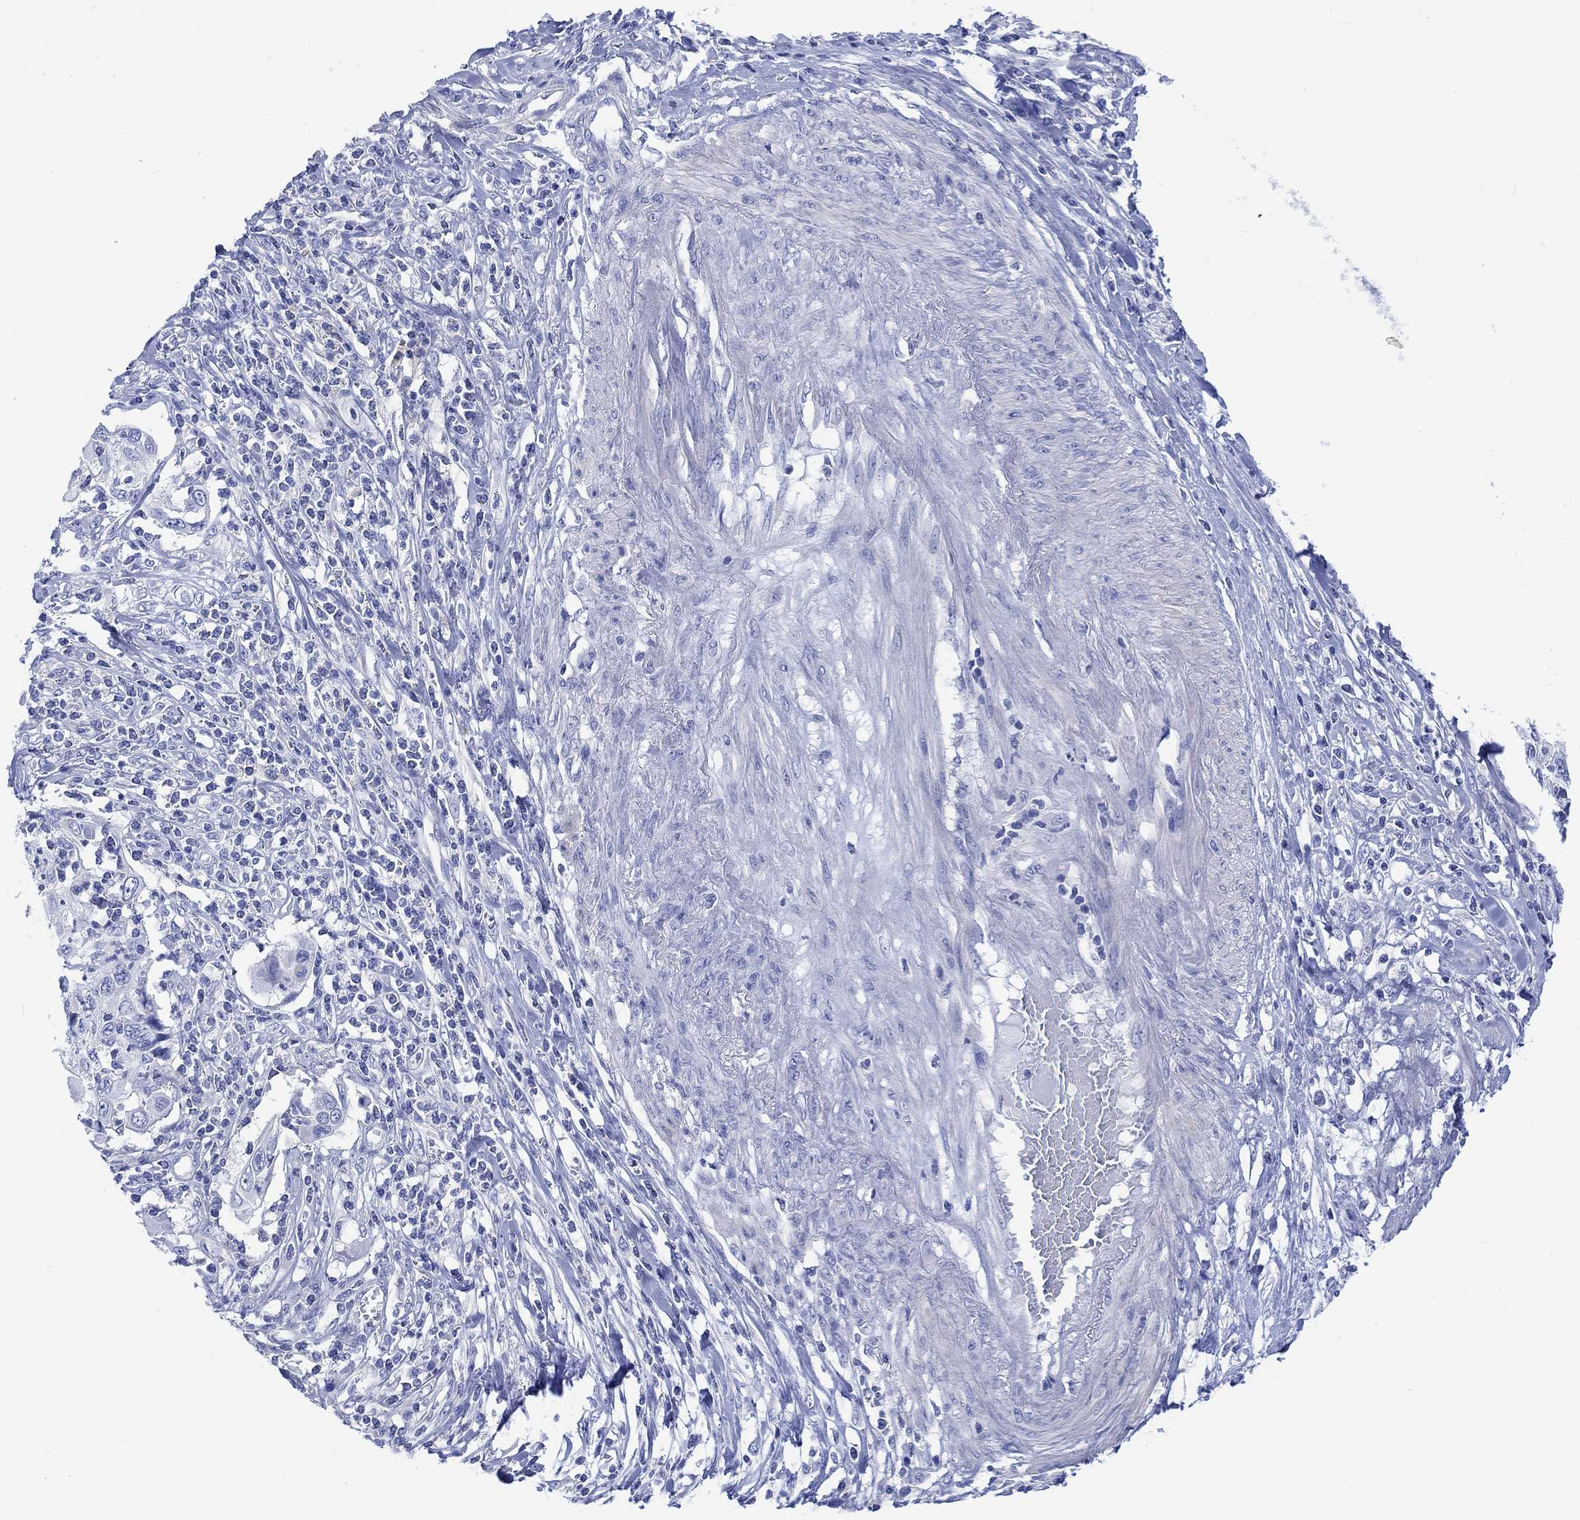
{"staining": {"intensity": "negative", "quantity": "none", "location": "none"}, "tissue": "cervical cancer", "cell_type": "Tumor cells", "image_type": "cancer", "snomed": [{"axis": "morphology", "description": "Squamous cell carcinoma, NOS"}, {"axis": "topography", "description": "Cervix"}], "caption": "This is an IHC image of human squamous cell carcinoma (cervical). There is no expression in tumor cells.", "gene": "REEP6", "patient": {"sex": "female", "age": 70}}